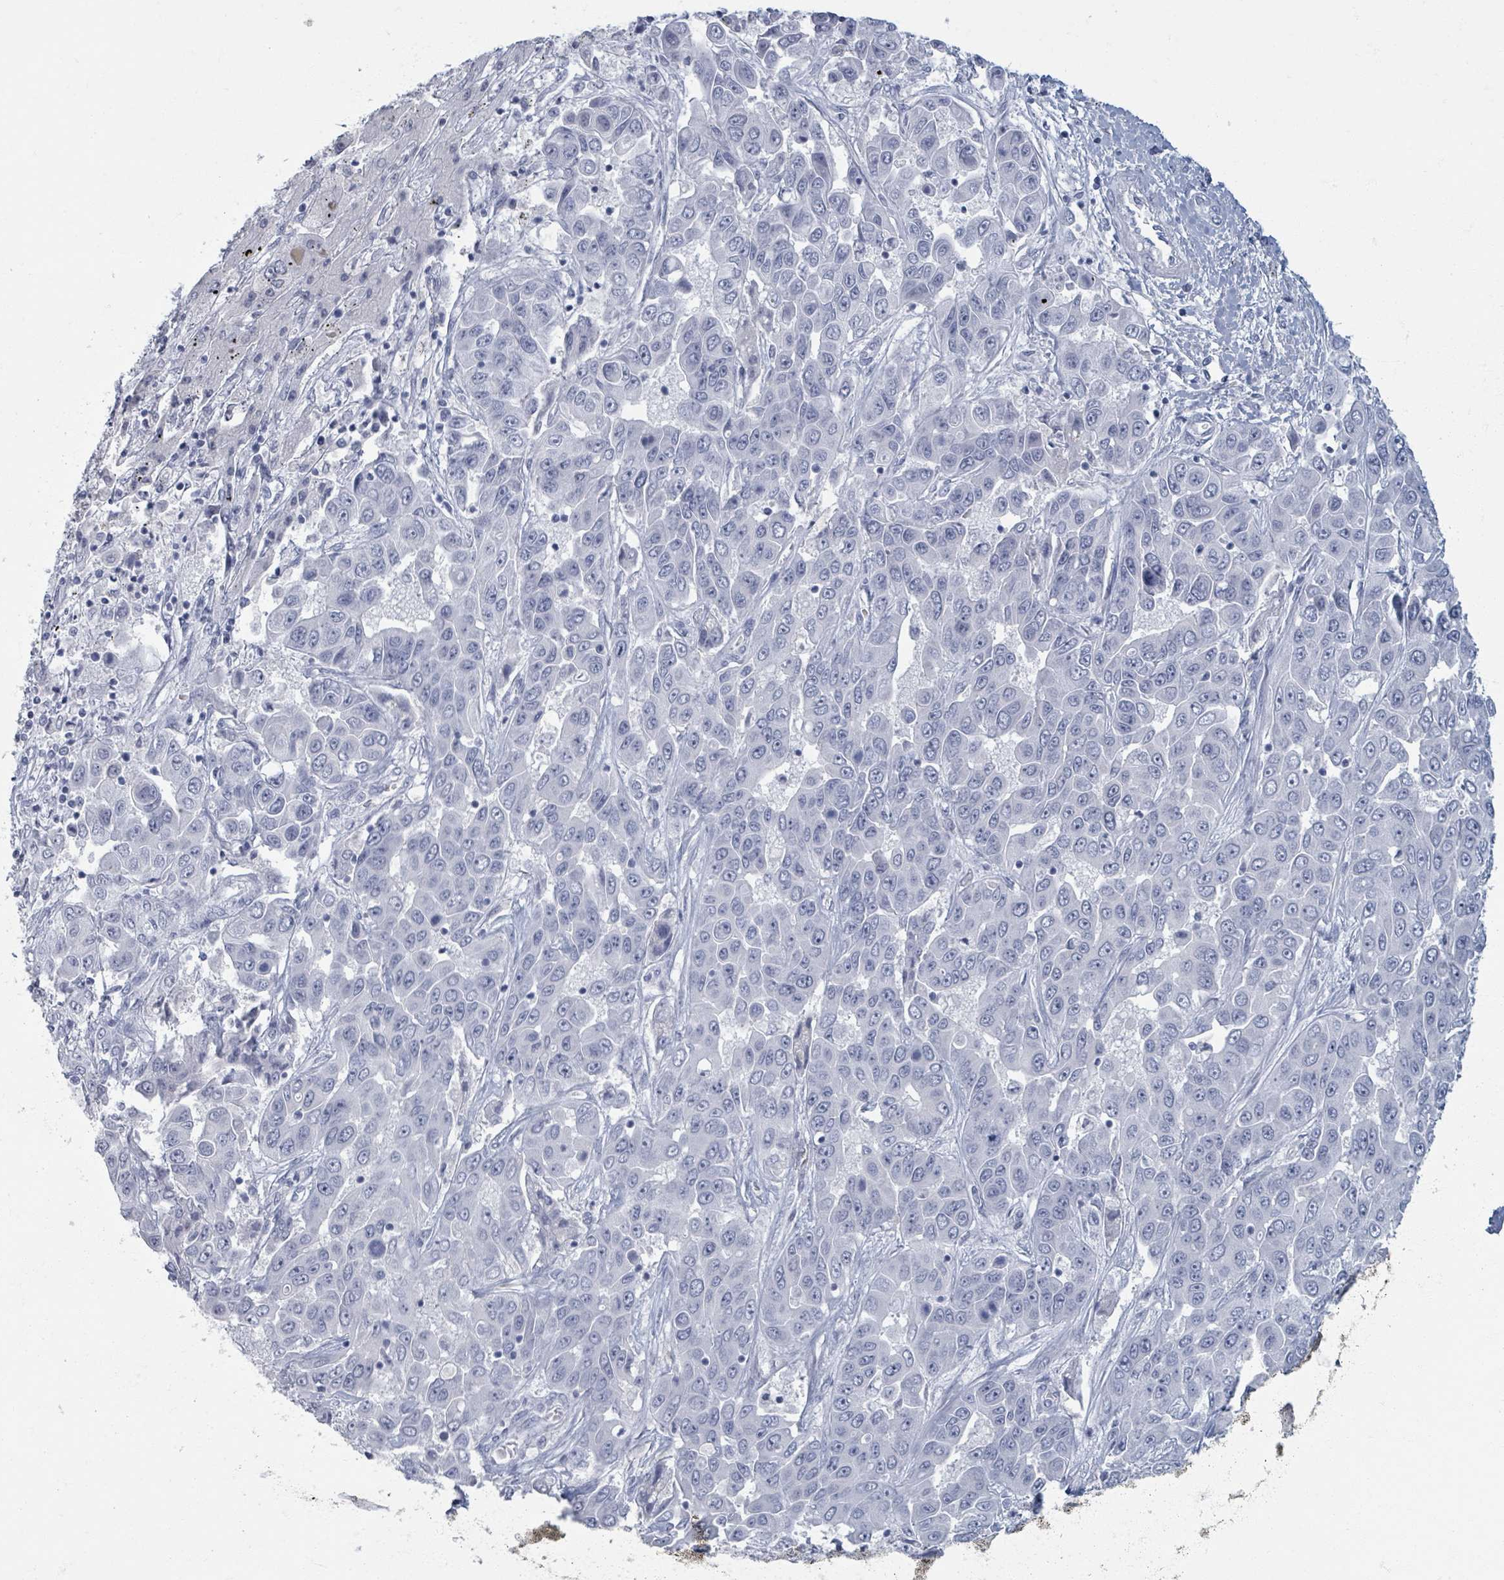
{"staining": {"intensity": "negative", "quantity": "none", "location": "none"}, "tissue": "liver cancer", "cell_type": "Tumor cells", "image_type": "cancer", "snomed": [{"axis": "morphology", "description": "Cholangiocarcinoma"}, {"axis": "topography", "description": "Liver"}], "caption": "An image of human liver cancer (cholangiocarcinoma) is negative for staining in tumor cells. Brightfield microscopy of IHC stained with DAB (brown) and hematoxylin (blue), captured at high magnification.", "gene": "TAS2R1", "patient": {"sex": "female", "age": 52}}